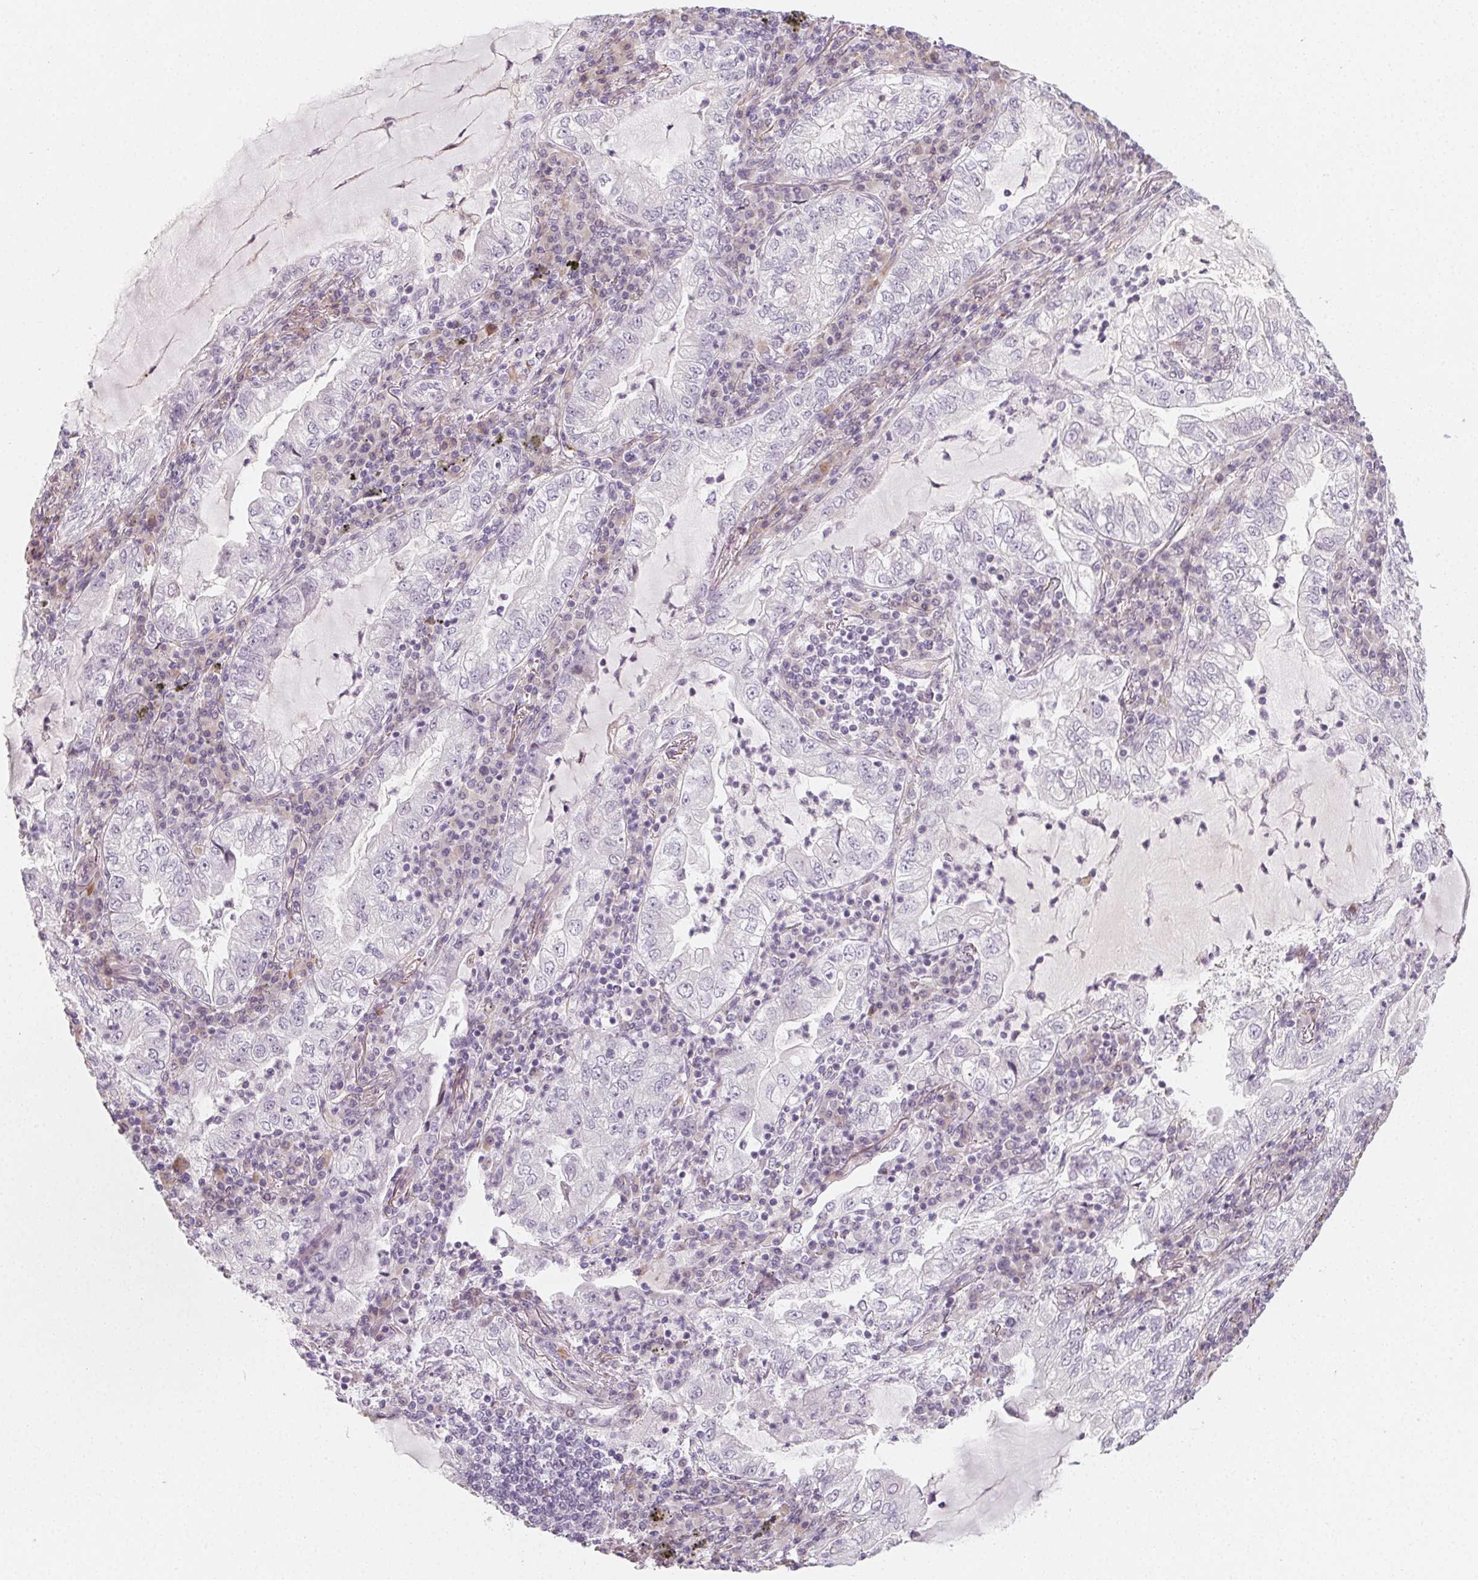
{"staining": {"intensity": "negative", "quantity": "none", "location": "none"}, "tissue": "lung cancer", "cell_type": "Tumor cells", "image_type": "cancer", "snomed": [{"axis": "morphology", "description": "Adenocarcinoma, NOS"}, {"axis": "topography", "description": "Lung"}], "caption": "Human lung adenocarcinoma stained for a protein using immunohistochemistry demonstrates no positivity in tumor cells.", "gene": "CCDC96", "patient": {"sex": "female", "age": 73}}